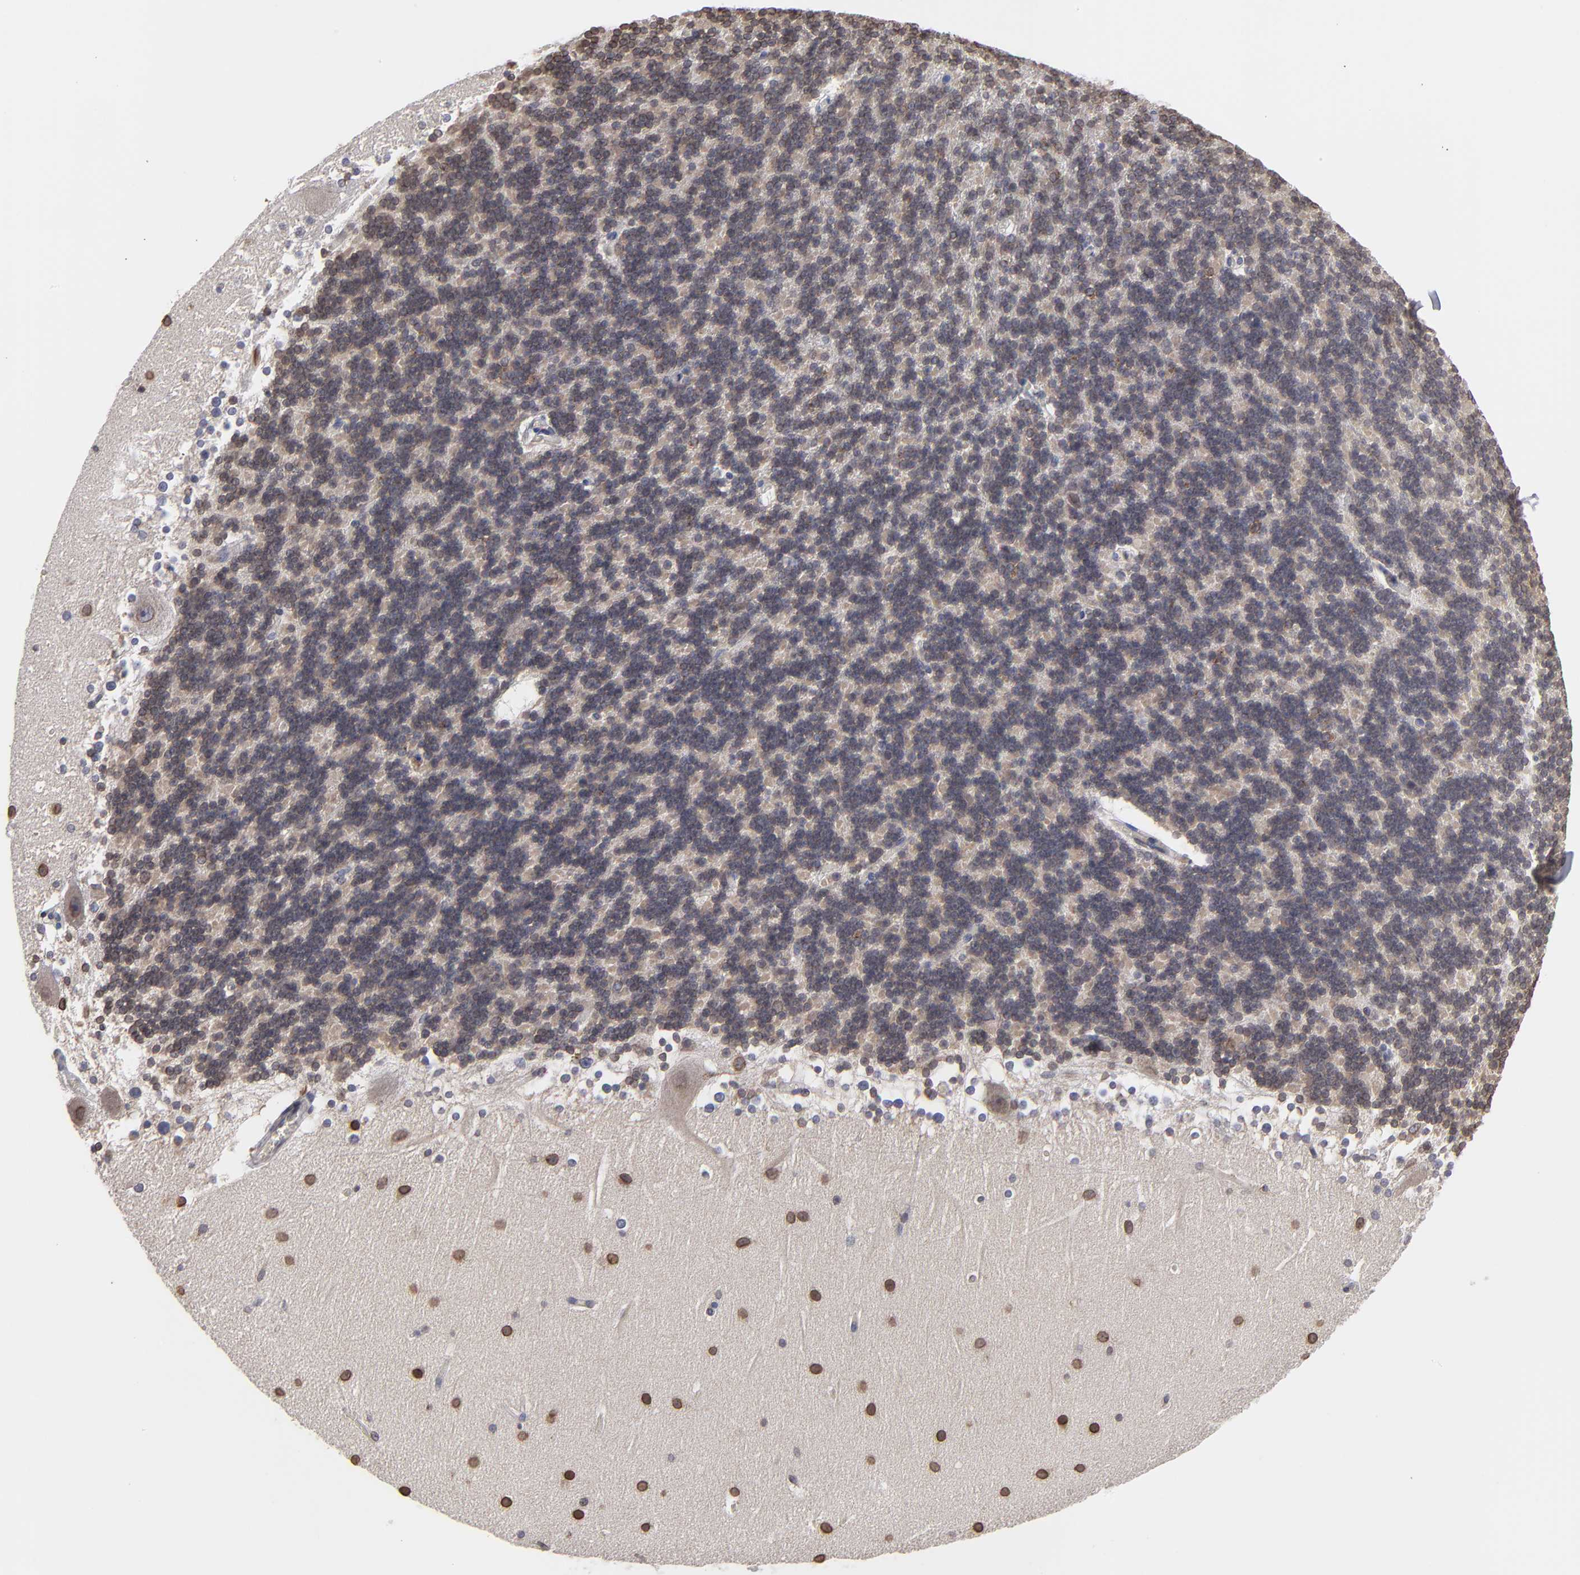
{"staining": {"intensity": "moderate", "quantity": "25%-75%", "location": "cytoplasmic/membranous,nuclear"}, "tissue": "cerebellum", "cell_type": "Cells in granular layer", "image_type": "normal", "snomed": [{"axis": "morphology", "description": "Normal tissue, NOS"}, {"axis": "topography", "description": "Cerebellum"}], "caption": "This image exhibits immunohistochemistry staining of benign cerebellum, with medium moderate cytoplasmic/membranous,nuclear positivity in about 25%-75% of cells in granular layer.", "gene": "CEP97", "patient": {"sex": "female", "age": 19}}